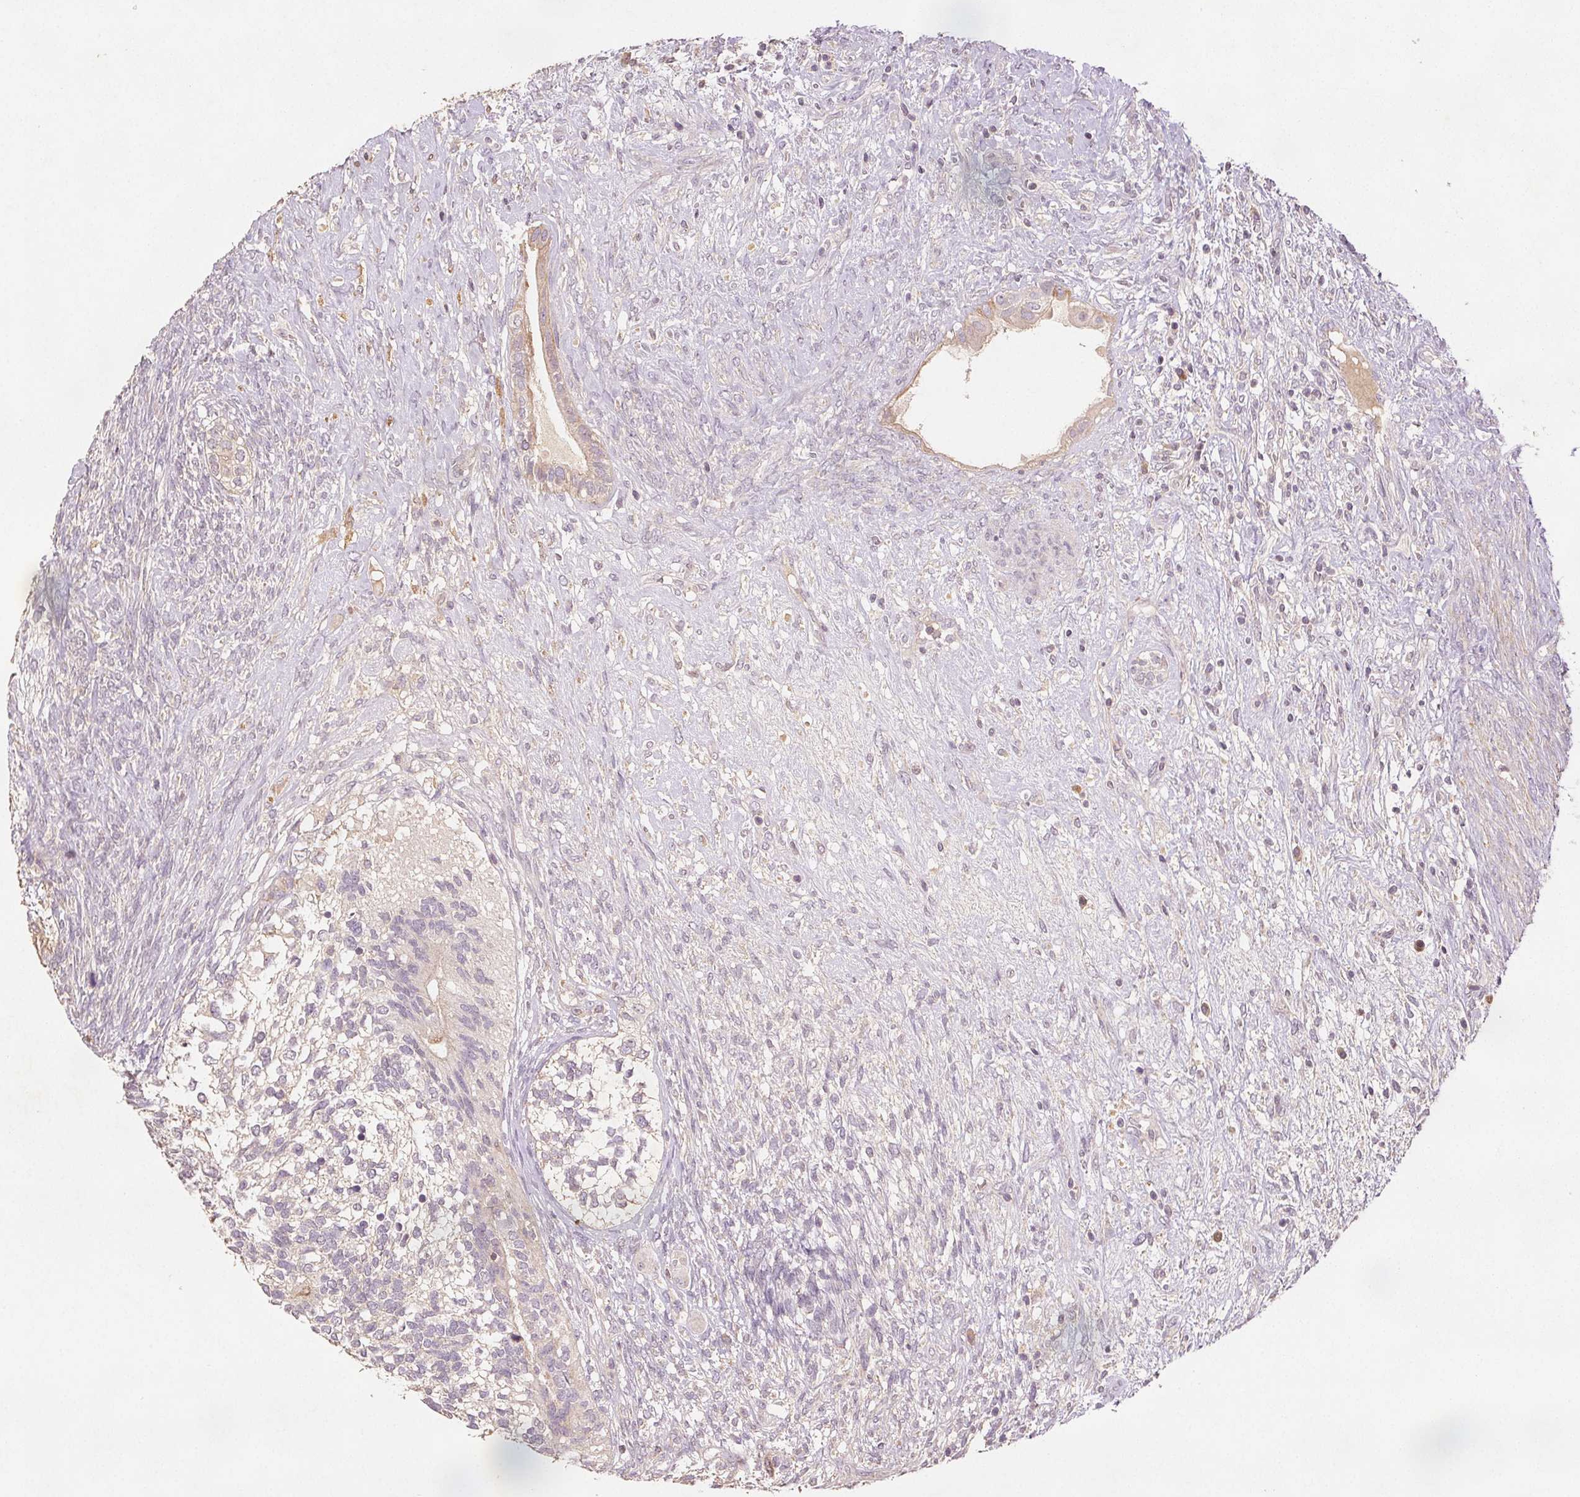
{"staining": {"intensity": "negative", "quantity": "none", "location": "none"}, "tissue": "testis cancer", "cell_type": "Tumor cells", "image_type": "cancer", "snomed": [{"axis": "morphology", "description": "Seminoma, NOS"}, {"axis": "morphology", "description": "Carcinoma, Embryonal, NOS"}, {"axis": "topography", "description": "Testis"}], "caption": "Immunohistochemistry image of neoplastic tissue: testis cancer stained with DAB exhibits no significant protein staining in tumor cells. The staining was performed using DAB to visualize the protein expression in brown, while the nuclei were stained in blue with hematoxylin (Magnification: 20x).", "gene": "YIF1B", "patient": {"sex": "male", "age": 41}}